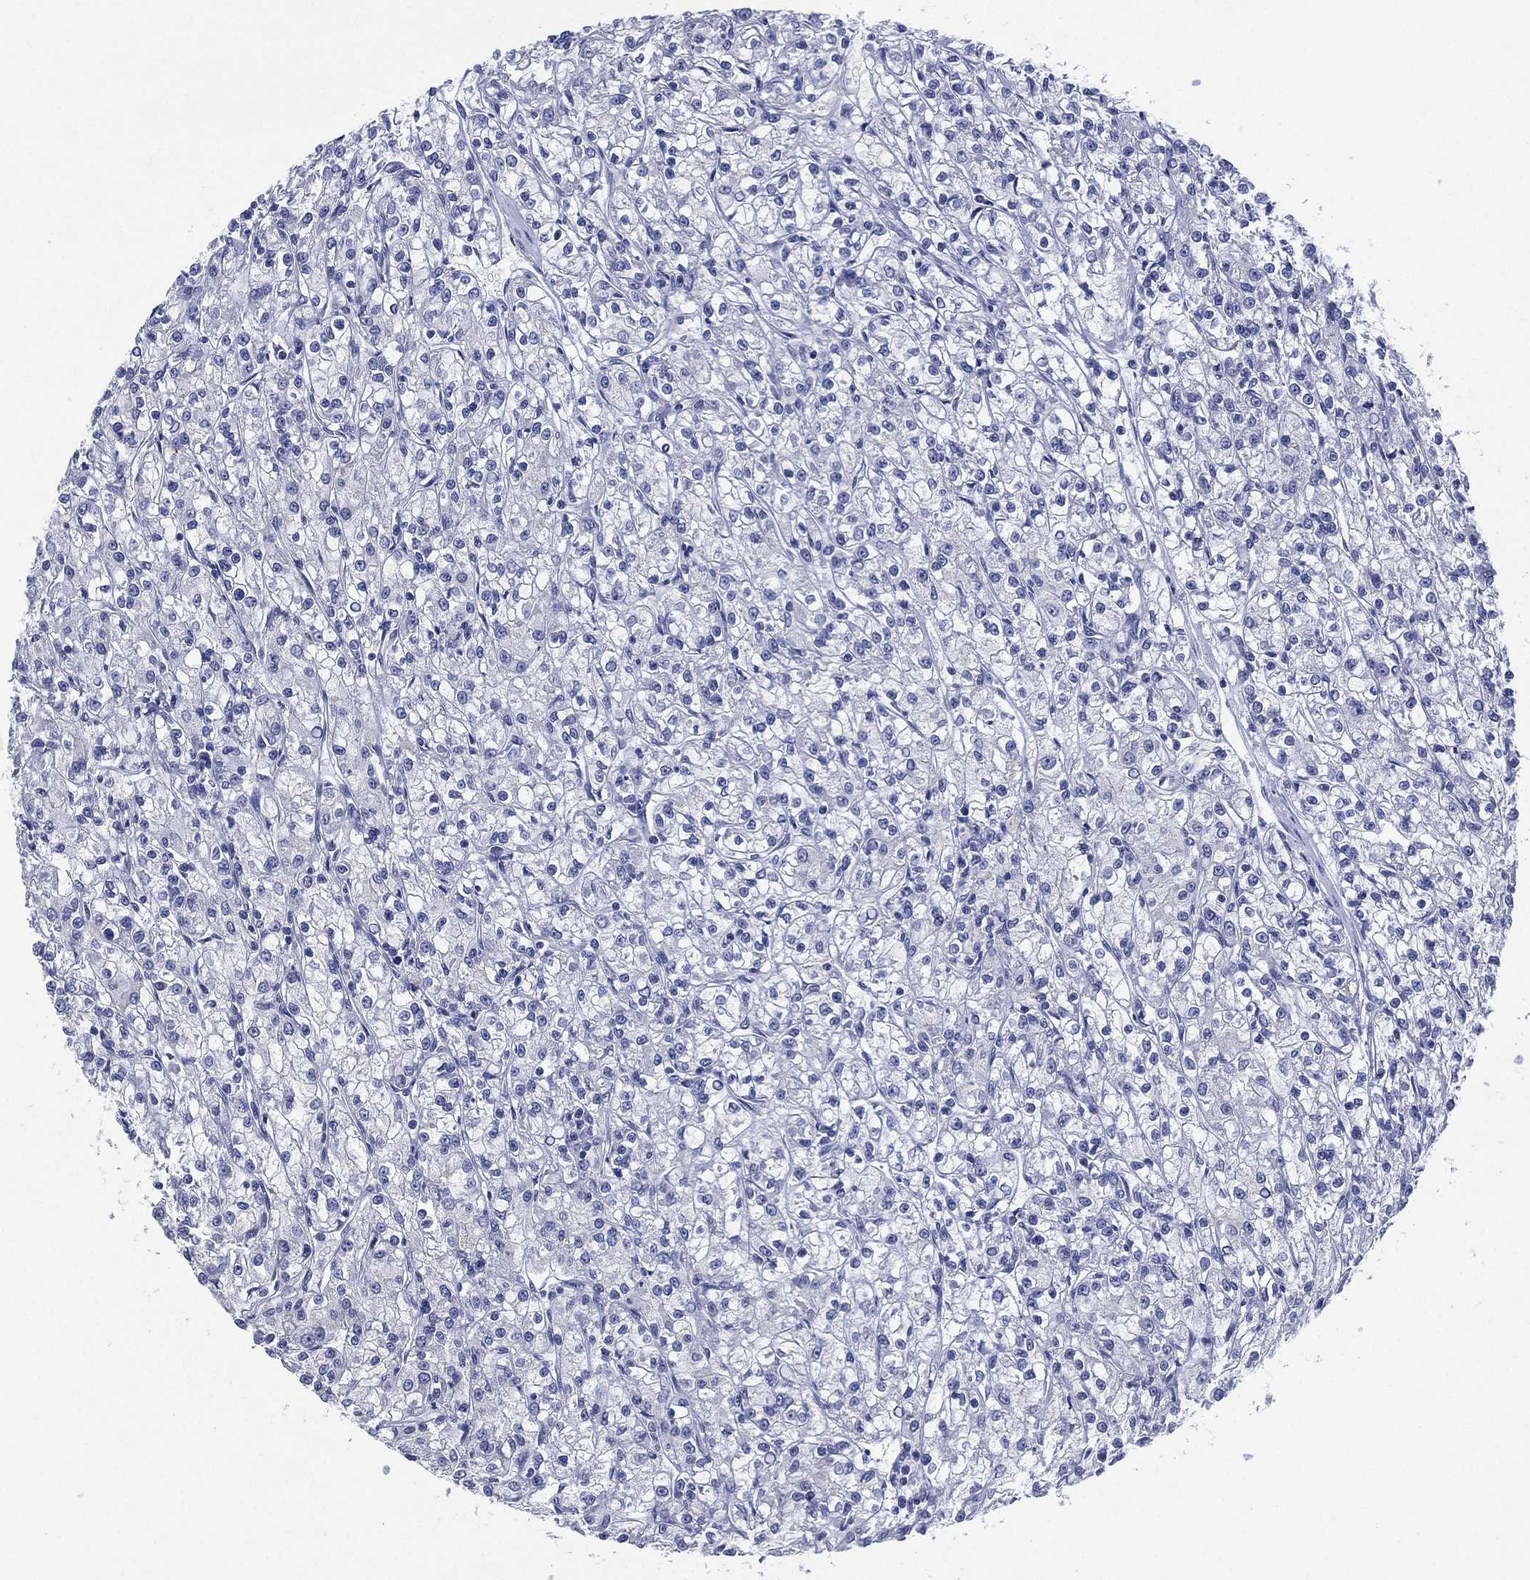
{"staining": {"intensity": "negative", "quantity": "none", "location": "none"}, "tissue": "renal cancer", "cell_type": "Tumor cells", "image_type": "cancer", "snomed": [{"axis": "morphology", "description": "Adenocarcinoma, NOS"}, {"axis": "topography", "description": "Kidney"}], "caption": "Tumor cells are negative for brown protein staining in renal cancer.", "gene": "KRT35", "patient": {"sex": "female", "age": 59}}